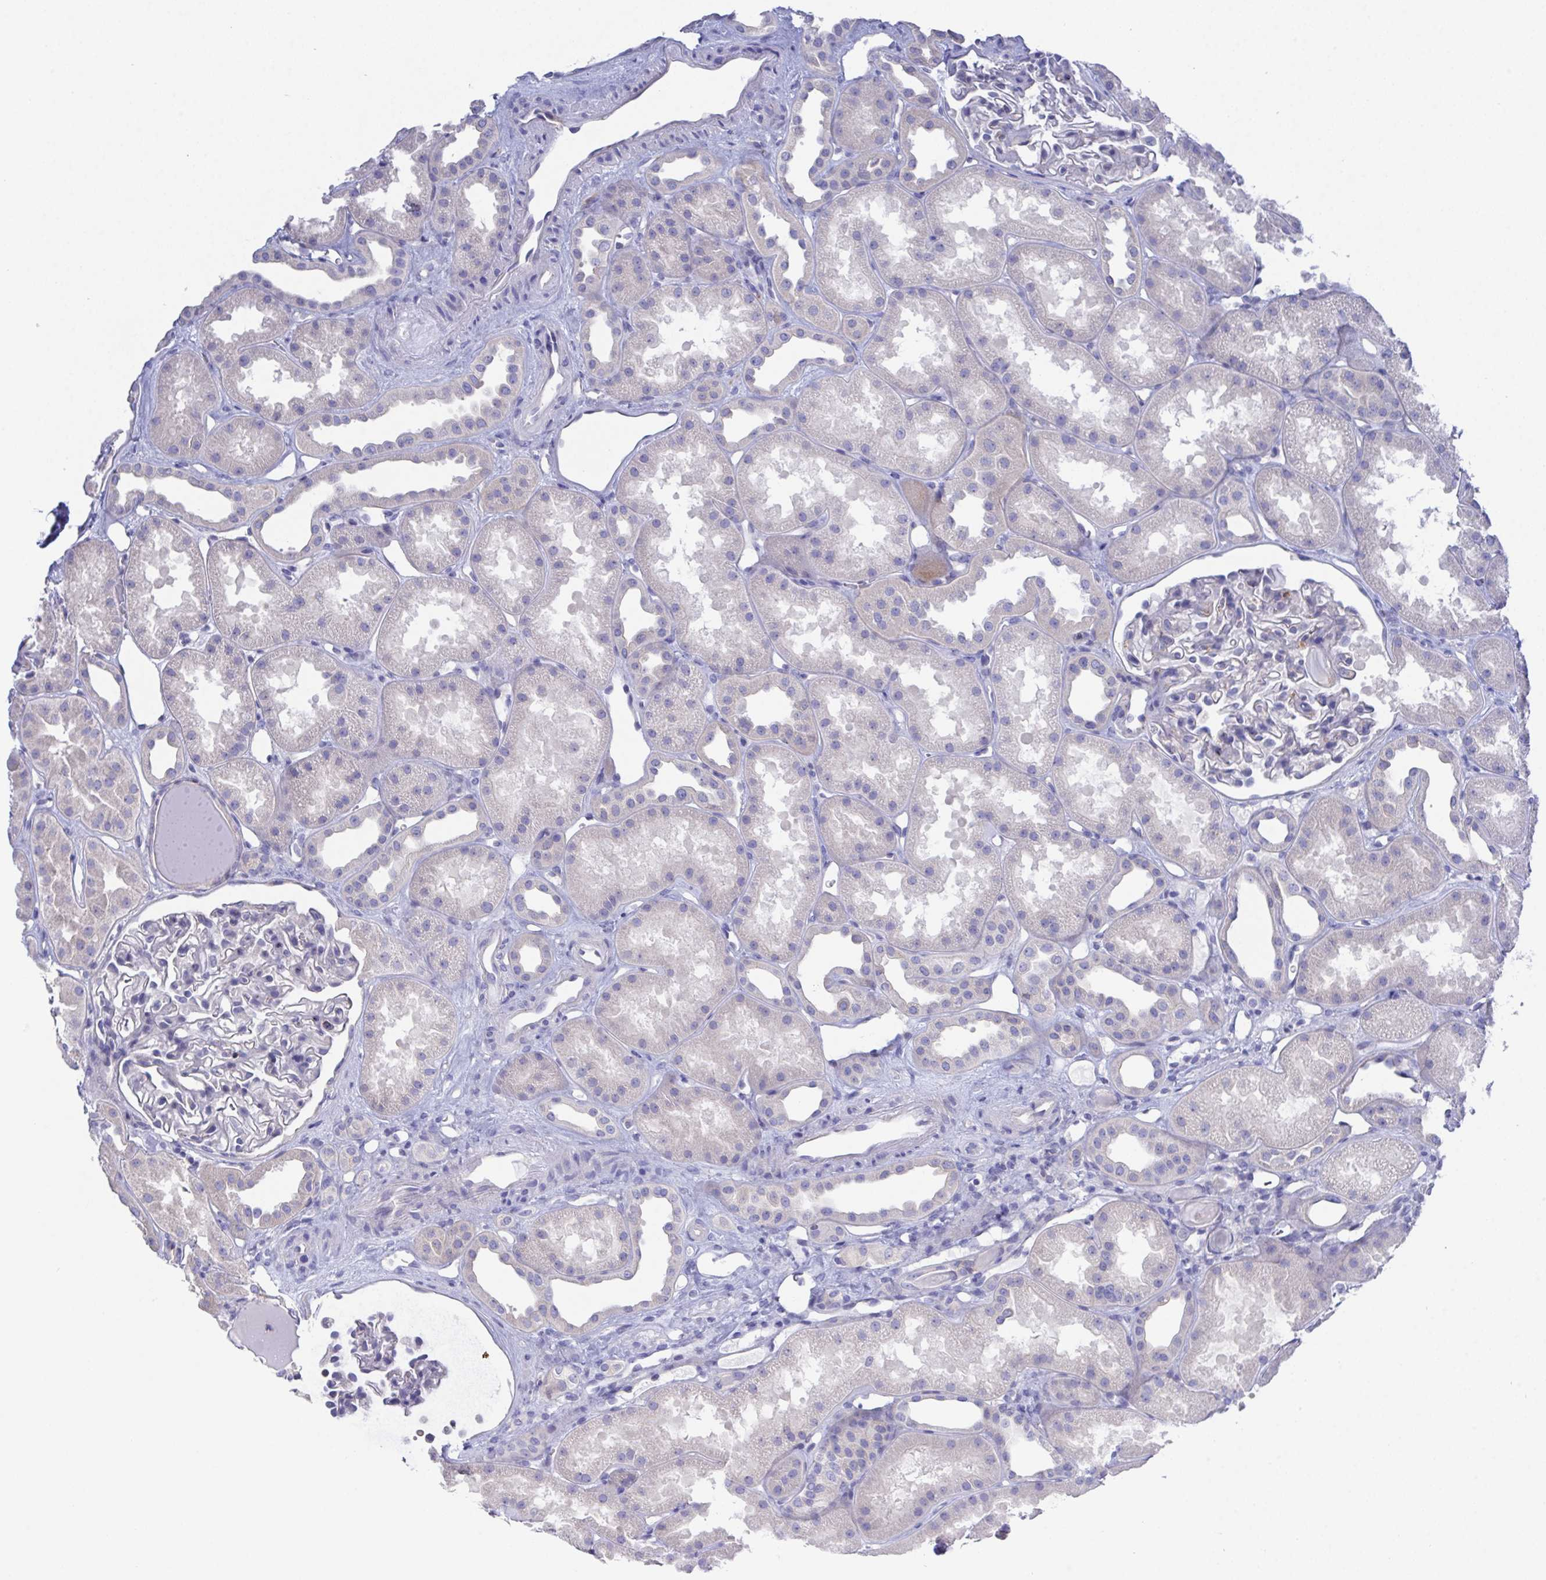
{"staining": {"intensity": "negative", "quantity": "none", "location": "none"}, "tissue": "kidney", "cell_type": "Cells in glomeruli", "image_type": "normal", "snomed": [{"axis": "morphology", "description": "Normal tissue, NOS"}, {"axis": "topography", "description": "Kidney"}], "caption": "High power microscopy image of an immunohistochemistry micrograph of normal kidney, revealing no significant positivity in cells in glomeruli.", "gene": "PRG3", "patient": {"sex": "male", "age": 61}}